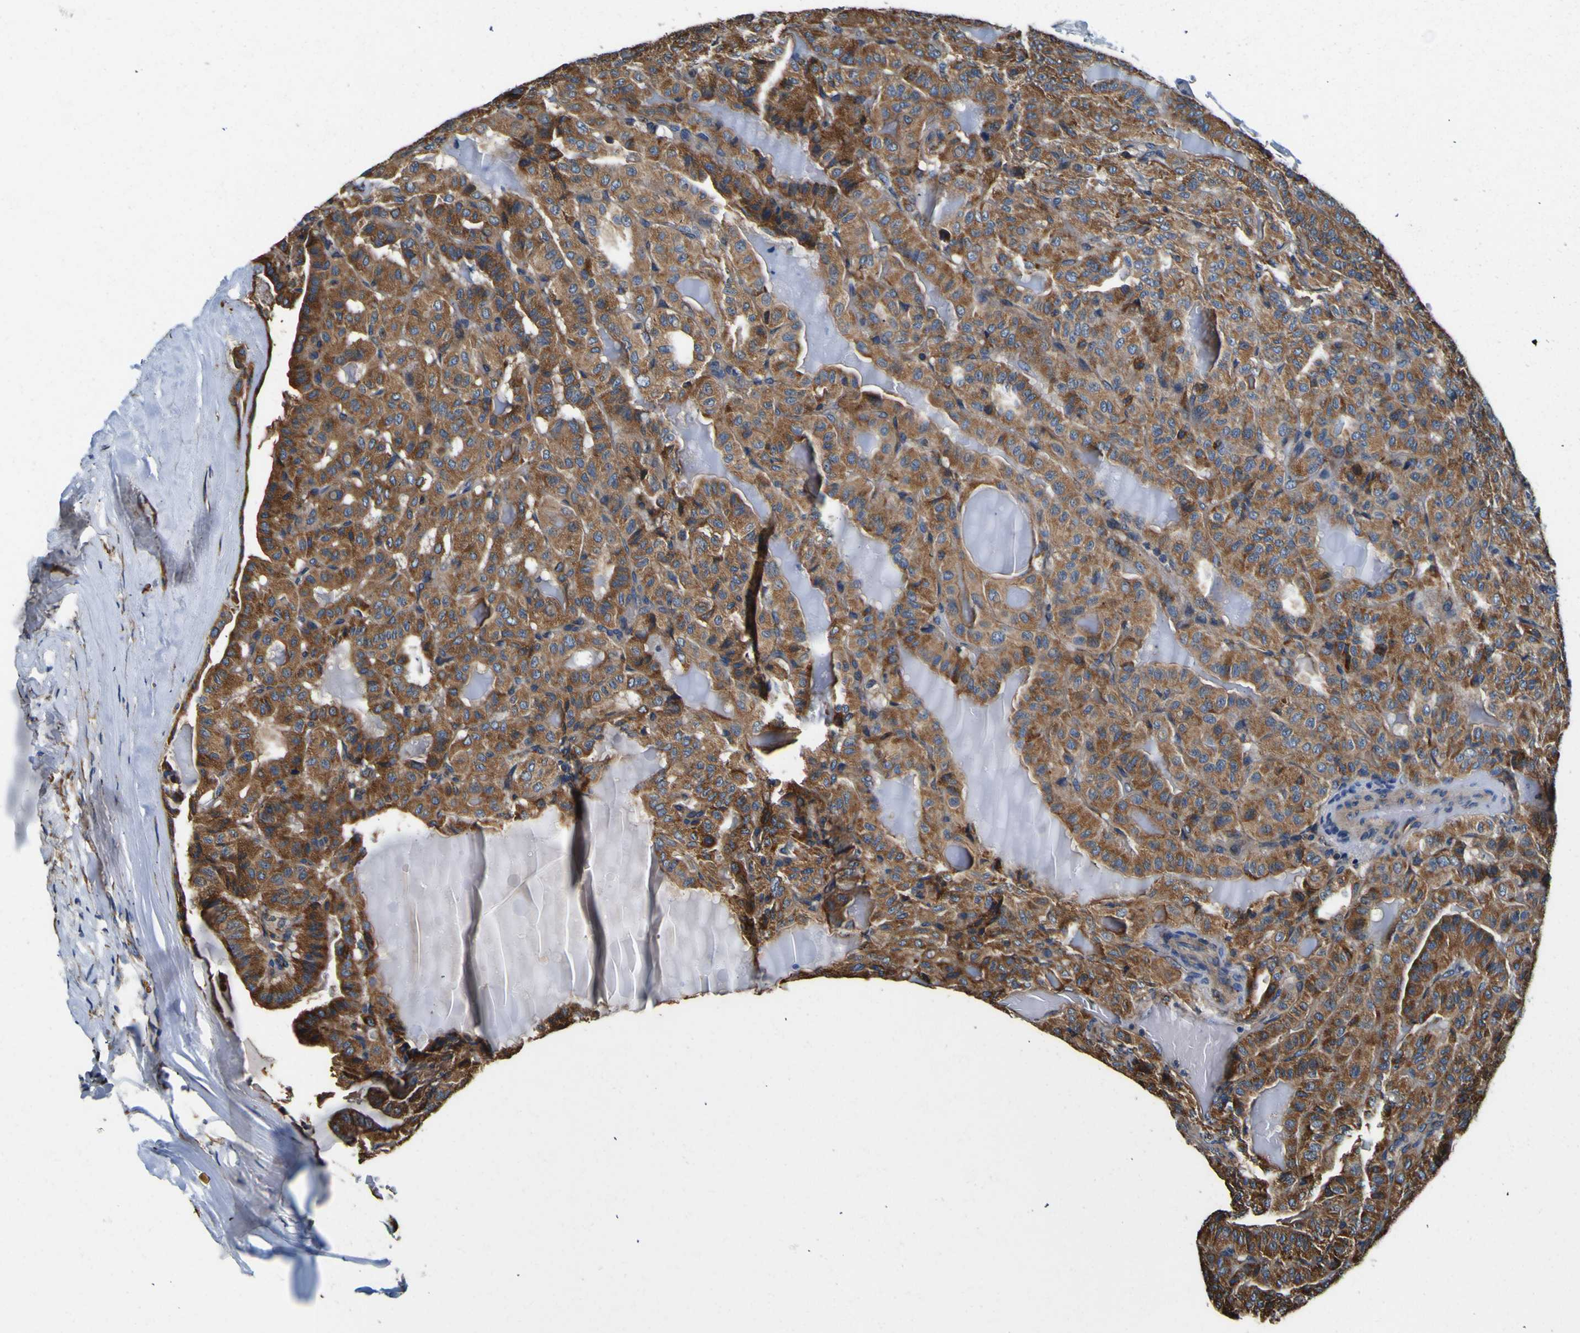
{"staining": {"intensity": "moderate", "quantity": ">75%", "location": "cytoplasmic/membranous"}, "tissue": "thyroid cancer", "cell_type": "Tumor cells", "image_type": "cancer", "snomed": [{"axis": "morphology", "description": "Papillary adenocarcinoma, NOS"}, {"axis": "topography", "description": "Thyroid gland"}], "caption": "Thyroid cancer (papillary adenocarcinoma) stained for a protein (brown) displays moderate cytoplasmic/membranous positive positivity in approximately >75% of tumor cells.", "gene": "INPP5A", "patient": {"sex": "male", "age": 77}}